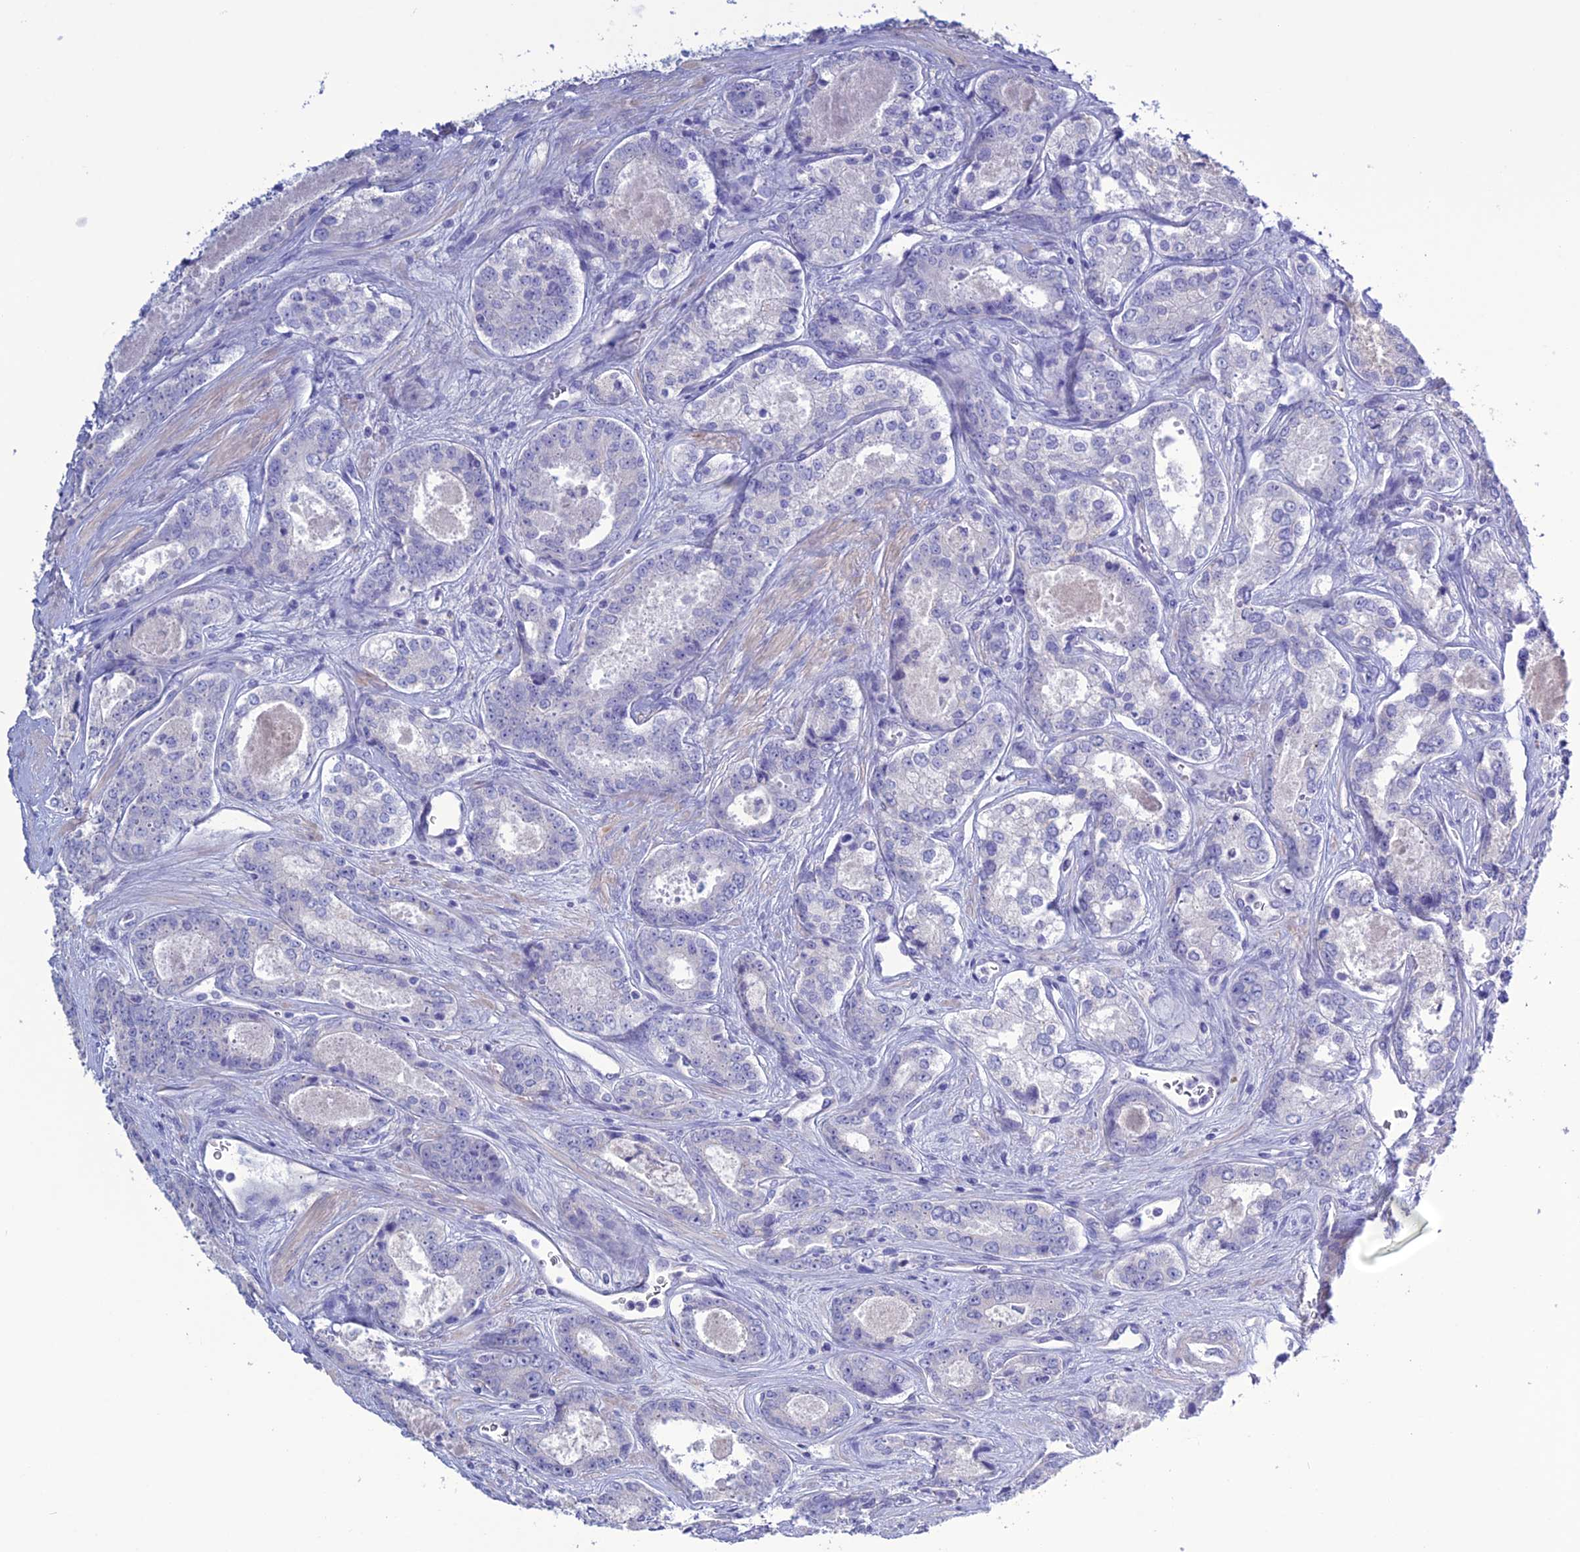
{"staining": {"intensity": "negative", "quantity": "none", "location": "none"}, "tissue": "prostate cancer", "cell_type": "Tumor cells", "image_type": "cancer", "snomed": [{"axis": "morphology", "description": "Adenocarcinoma, Low grade"}, {"axis": "topography", "description": "Prostate"}], "caption": "DAB immunohistochemical staining of adenocarcinoma (low-grade) (prostate) reveals no significant staining in tumor cells.", "gene": "CLEC2L", "patient": {"sex": "male", "age": 68}}